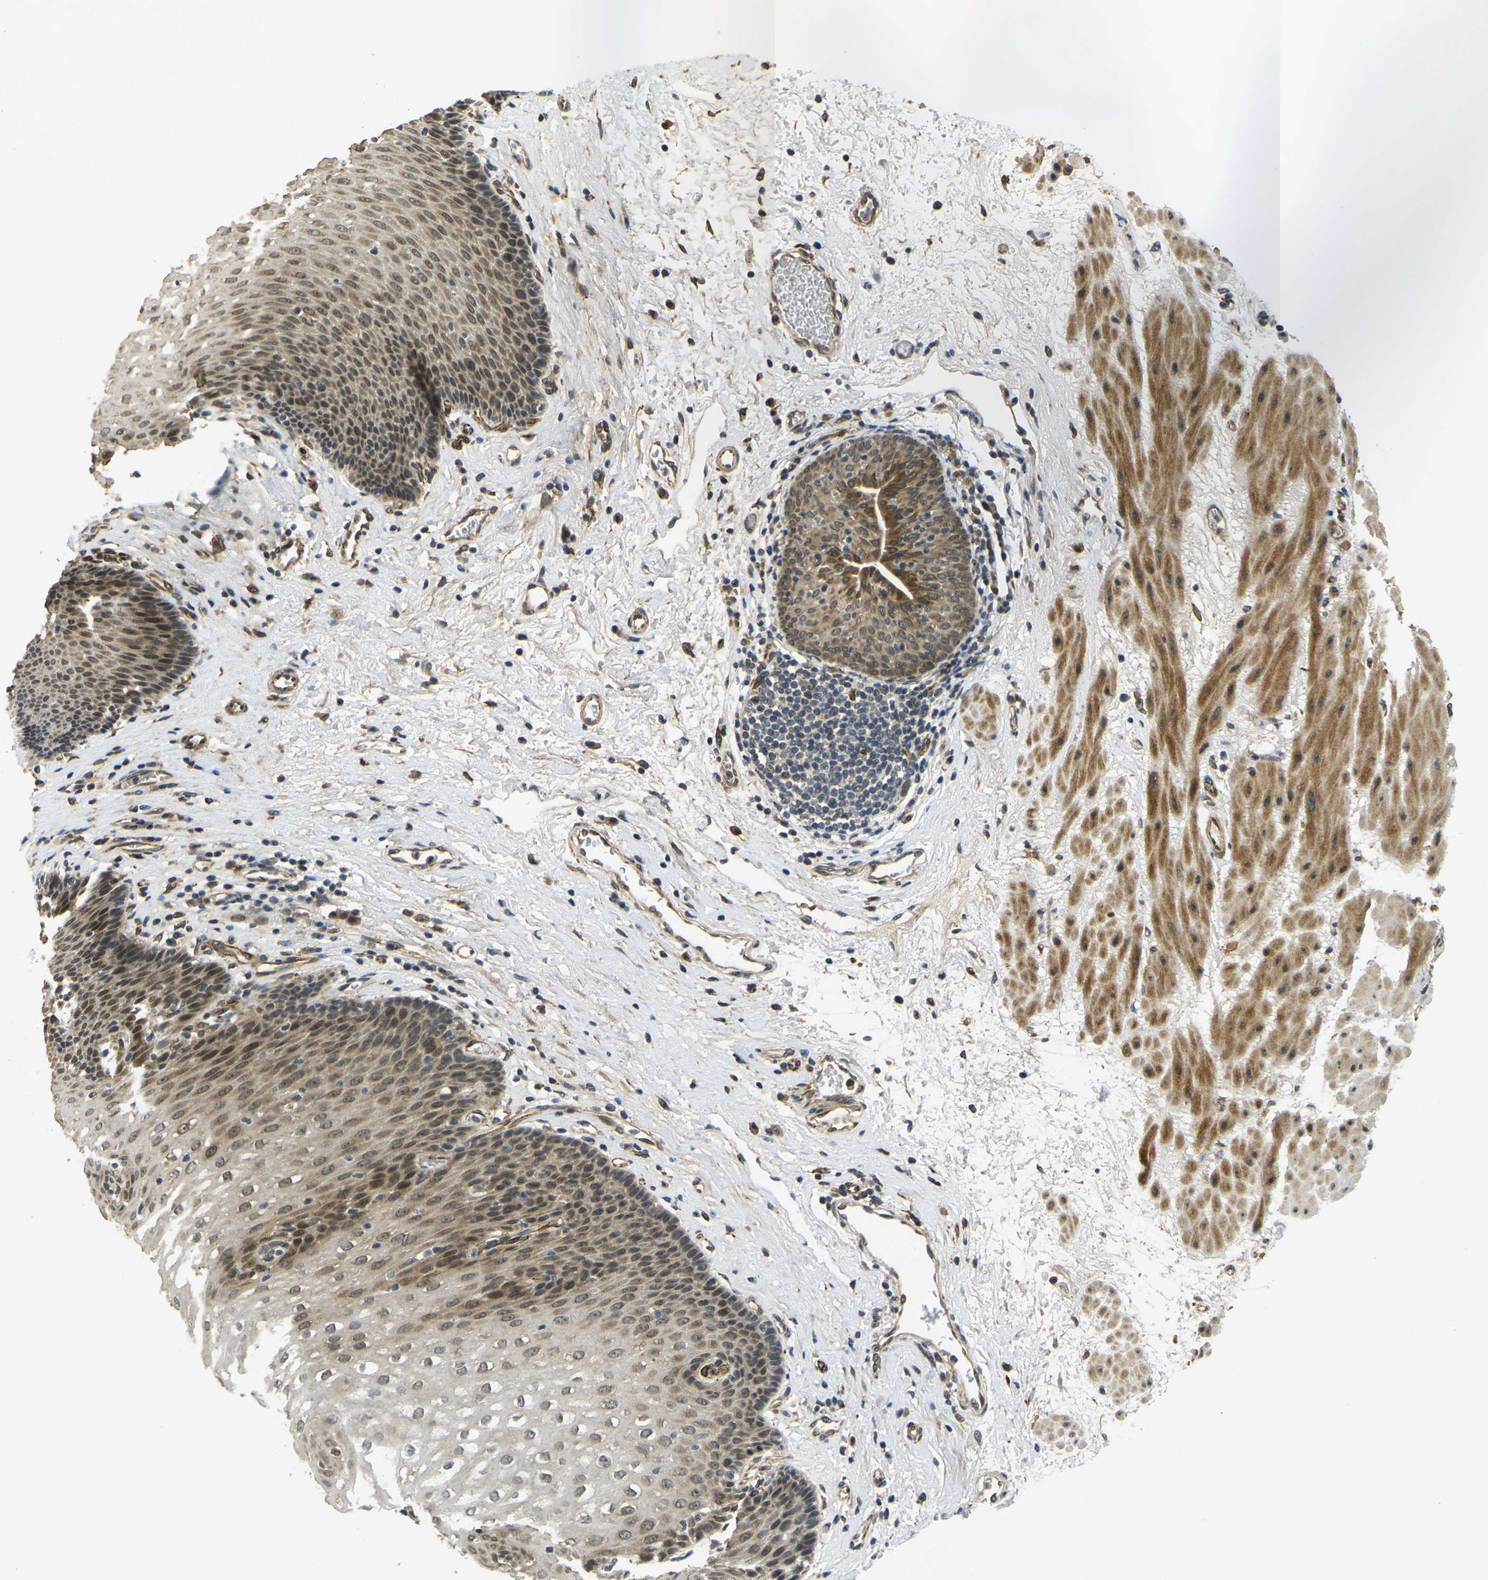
{"staining": {"intensity": "moderate", "quantity": "25%-75%", "location": "cytoplasmic/membranous,nuclear"}, "tissue": "esophagus", "cell_type": "Squamous epithelial cells", "image_type": "normal", "snomed": [{"axis": "morphology", "description": "Normal tissue, NOS"}, {"axis": "topography", "description": "Esophagus"}], "caption": "Human esophagus stained for a protein (brown) displays moderate cytoplasmic/membranous,nuclear positive staining in approximately 25%-75% of squamous epithelial cells.", "gene": "FUT11", "patient": {"sex": "male", "age": 48}}